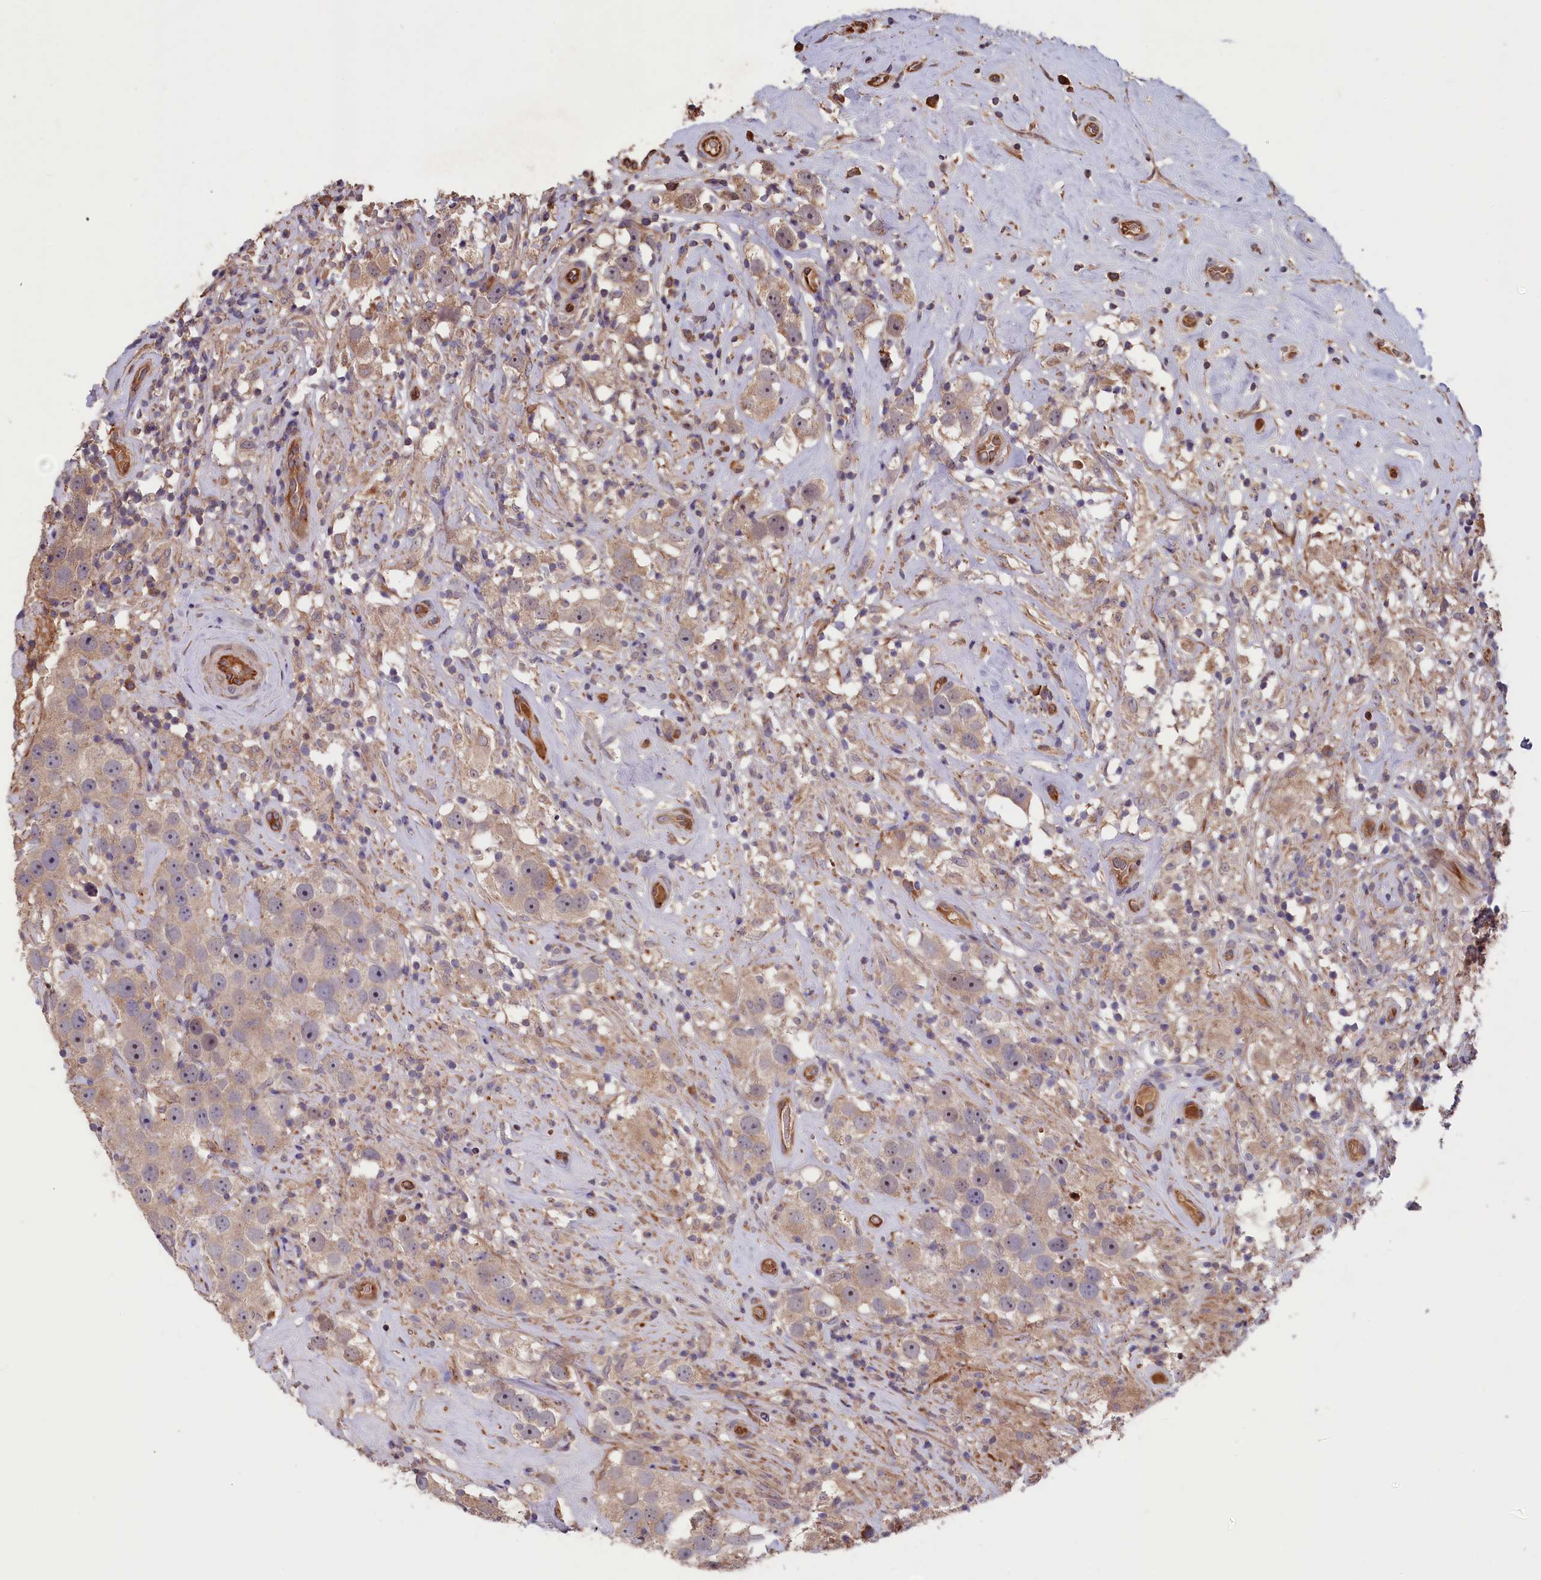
{"staining": {"intensity": "weak", "quantity": "<25%", "location": "cytoplasmic/membranous"}, "tissue": "testis cancer", "cell_type": "Tumor cells", "image_type": "cancer", "snomed": [{"axis": "morphology", "description": "Seminoma, NOS"}, {"axis": "topography", "description": "Testis"}], "caption": "Tumor cells are negative for protein expression in human testis seminoma.", "gene": "GREB1L", "patient": {"sex": "male", "age": 49}}